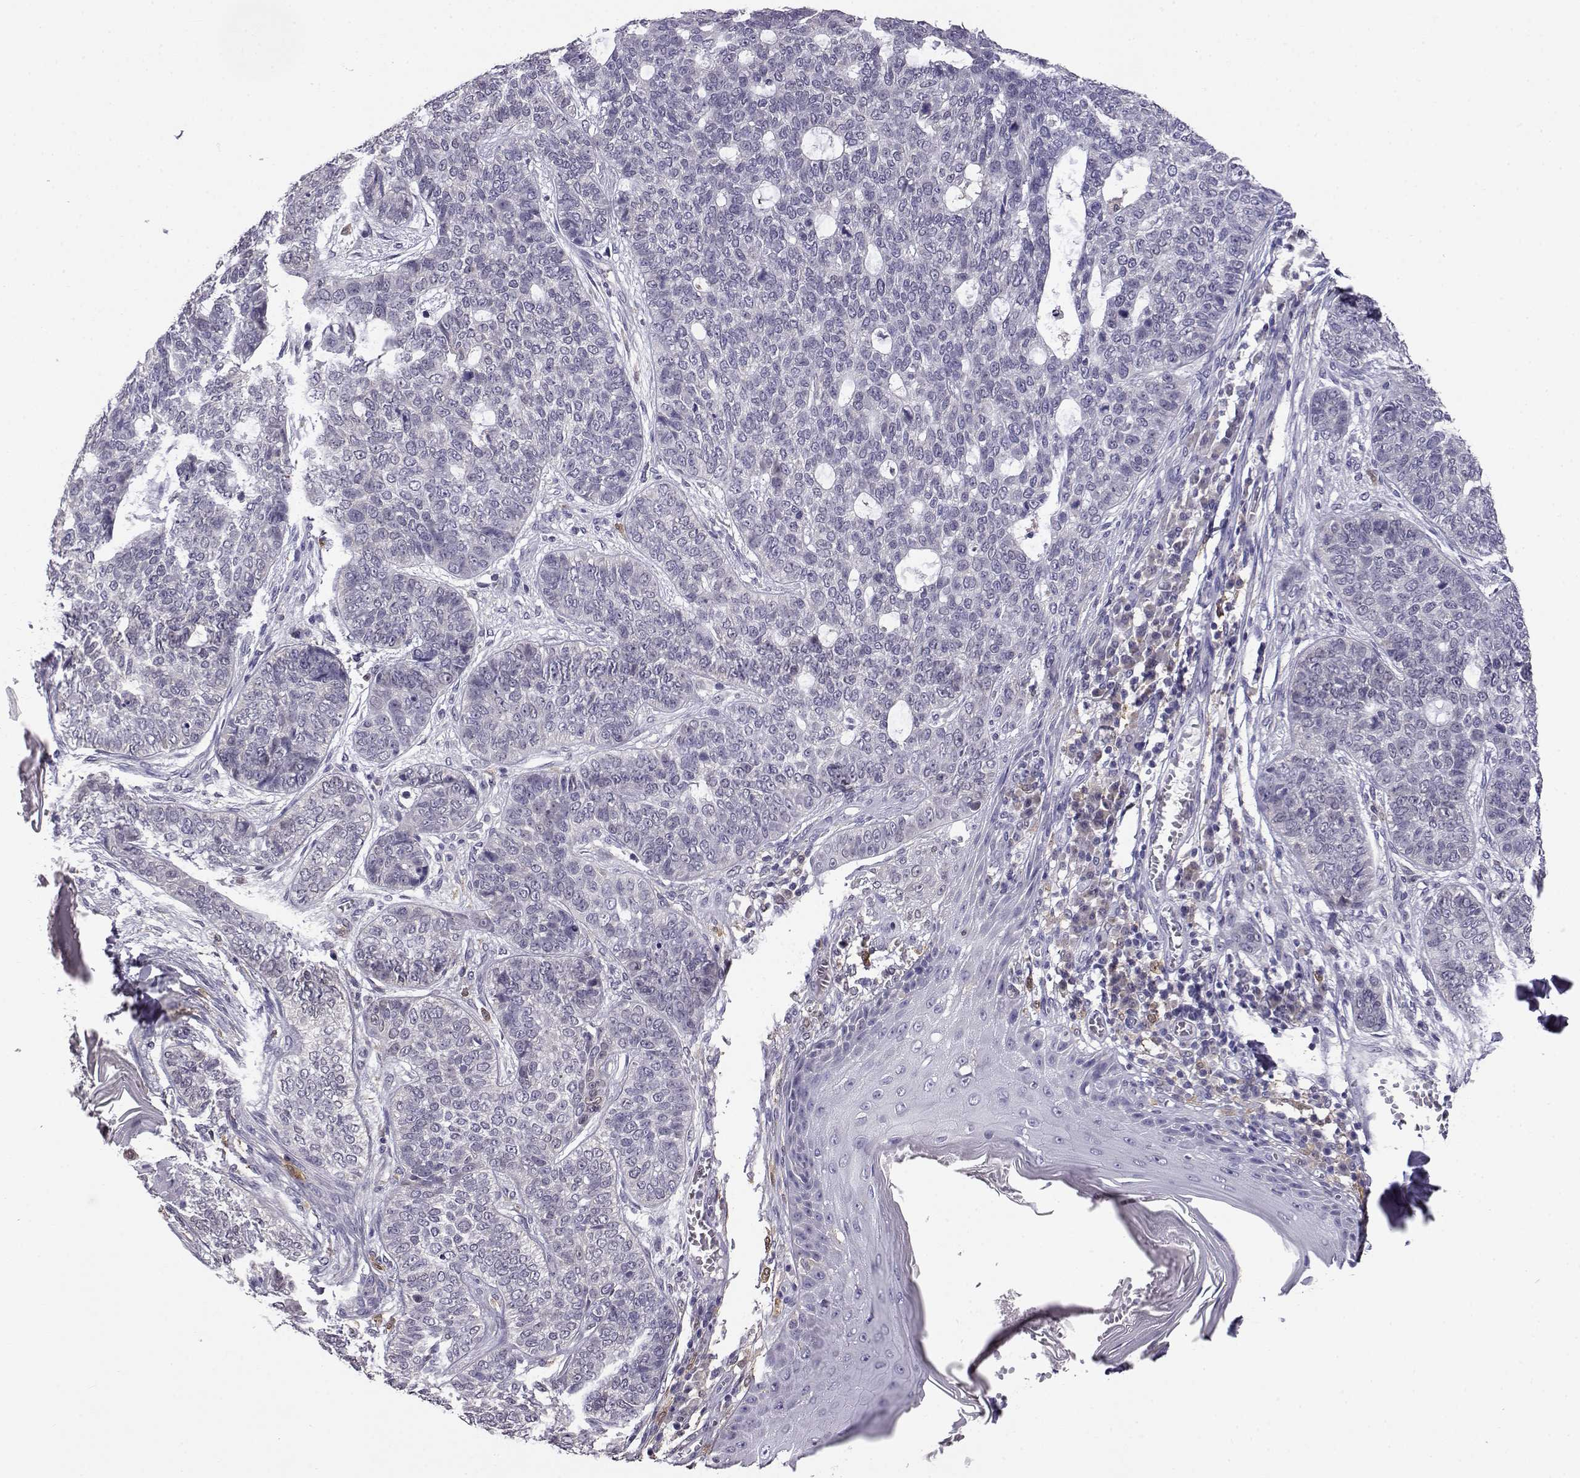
{"staining": {"intensity": "negative", "quantity": "none", "location": "none"}, "tissue": "skin cancer", "cell_type": "Tumor cells", "image_type": "cancer", "snomed": [{"axis": "morphology", "description": "Basal cell carcinoma"}, {"axis": "topography", "description": "Skin"}], "caption": "IHC photomicrograph of neoplastic tissue: skin basal cell carcinoma stained with DAB (3,3'-diaminobenzidine) displays no significant protein positivity in tumor cells.", "gene": "AKR1B1", "patient": {"sex": "female", "age": 69}}